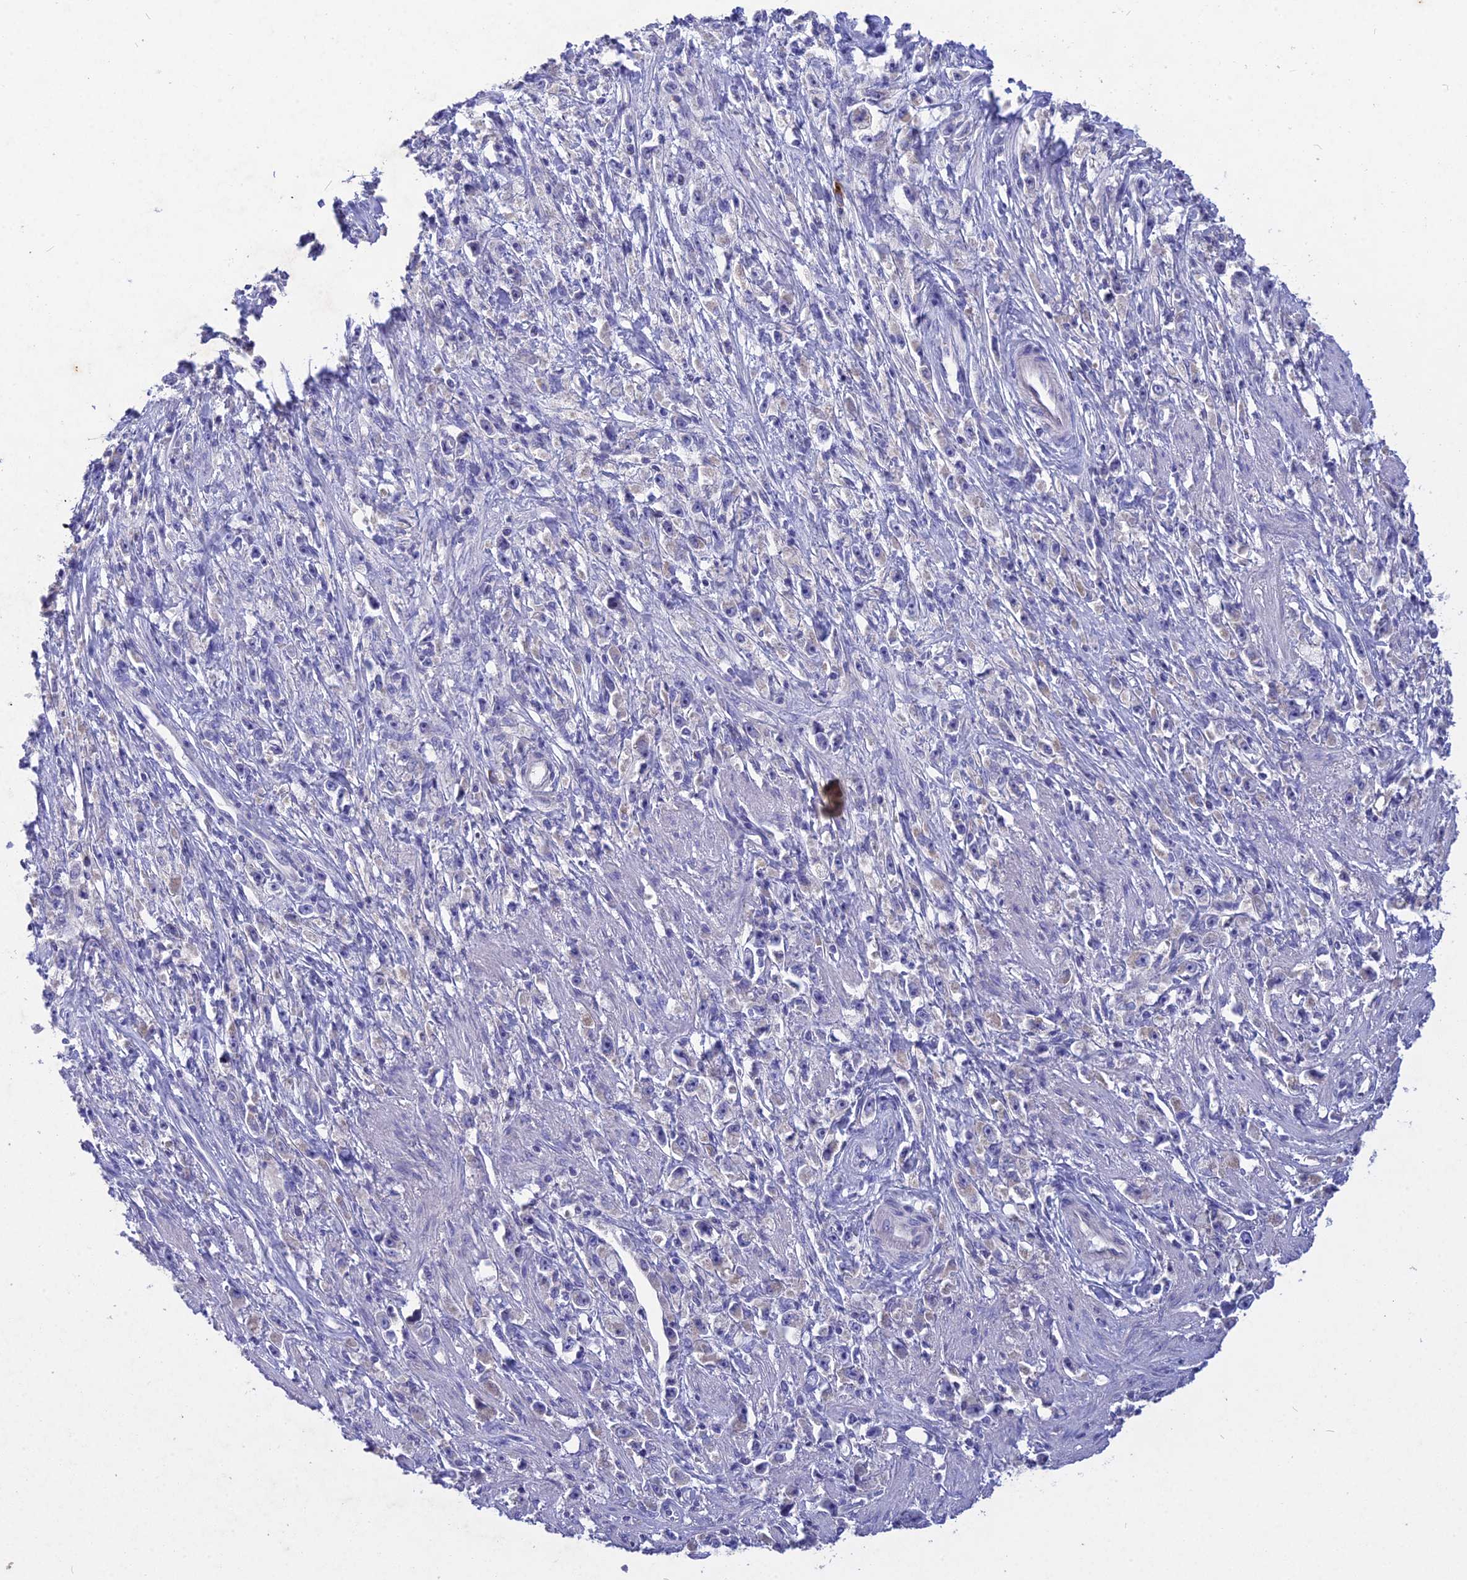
{"staining": {"intensity": "negative", "quantity": "none", "location": "none"}, "tissue": "stomach cancer", "cell_type": "Tumor cells", "image_type": "cancer", "snomed": [{"axis": "morphology", "description": "Adenocarcinoma, NOS"}, {"axis": "topography", "description": "Stomach"}], "caption": "Human stomach adenocarcinoma stained for a protein using immunohistochemistry demonstrates no expression in tumor cells.", "gene": "DEFB119", "patient": {"sex": "female", "age": 59}}